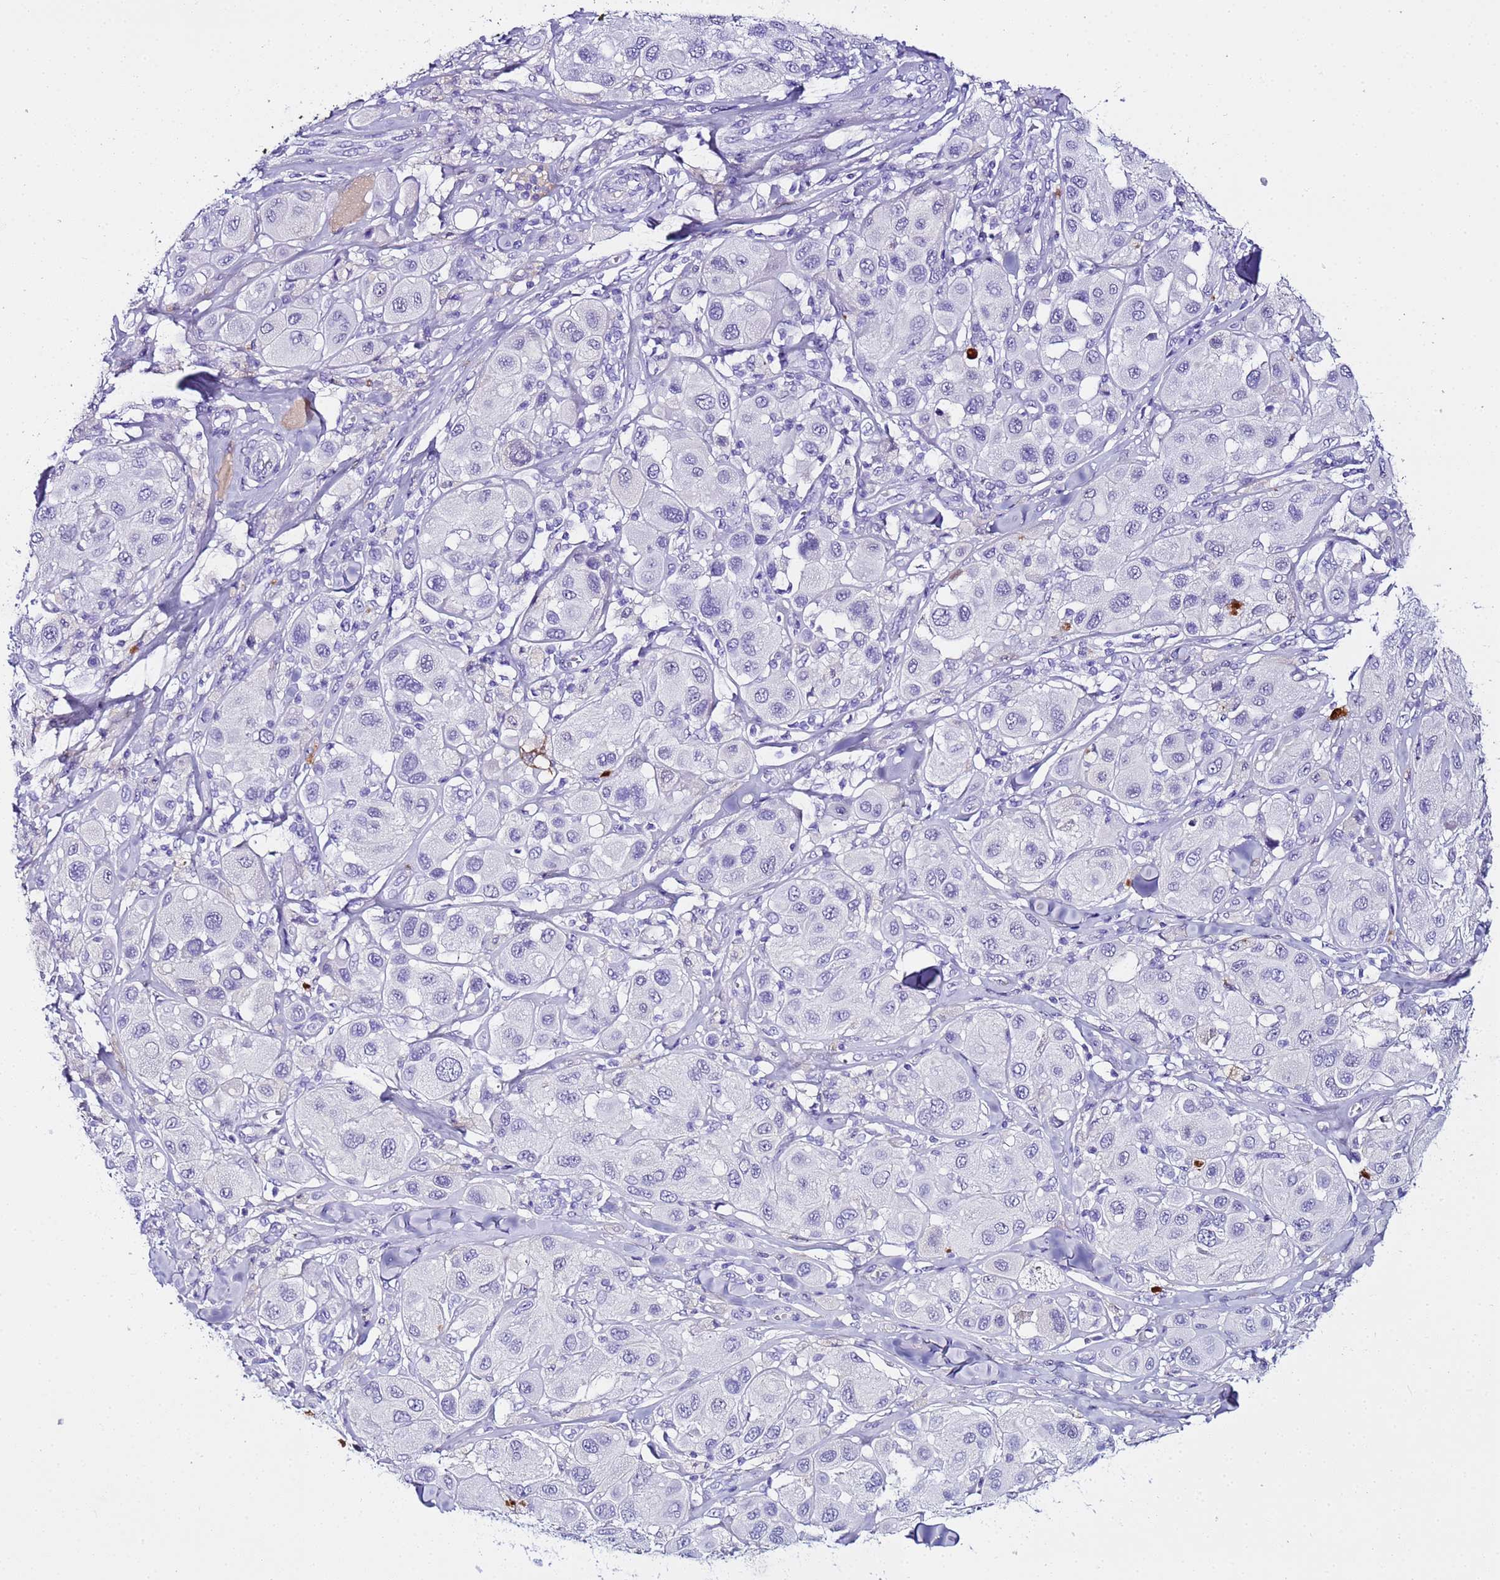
{"staining": {"intensity": "negative", "quantity": "none", "location": "none"}, "tissue": "melanoma", "cell_type": "Tumor cells", "image_type": "cancer", "snomed": [{"axis": "morphology", "description": "Malignant melanoma, Metastatic site"}, {"axis": "topography", "description": "Skin"}], "caption": "Immunohistochemical staining of melanoma displays no significant expression in tumor cells.", "gene": "CFHR2", "patient": {"sex": "male", "age": 41}}